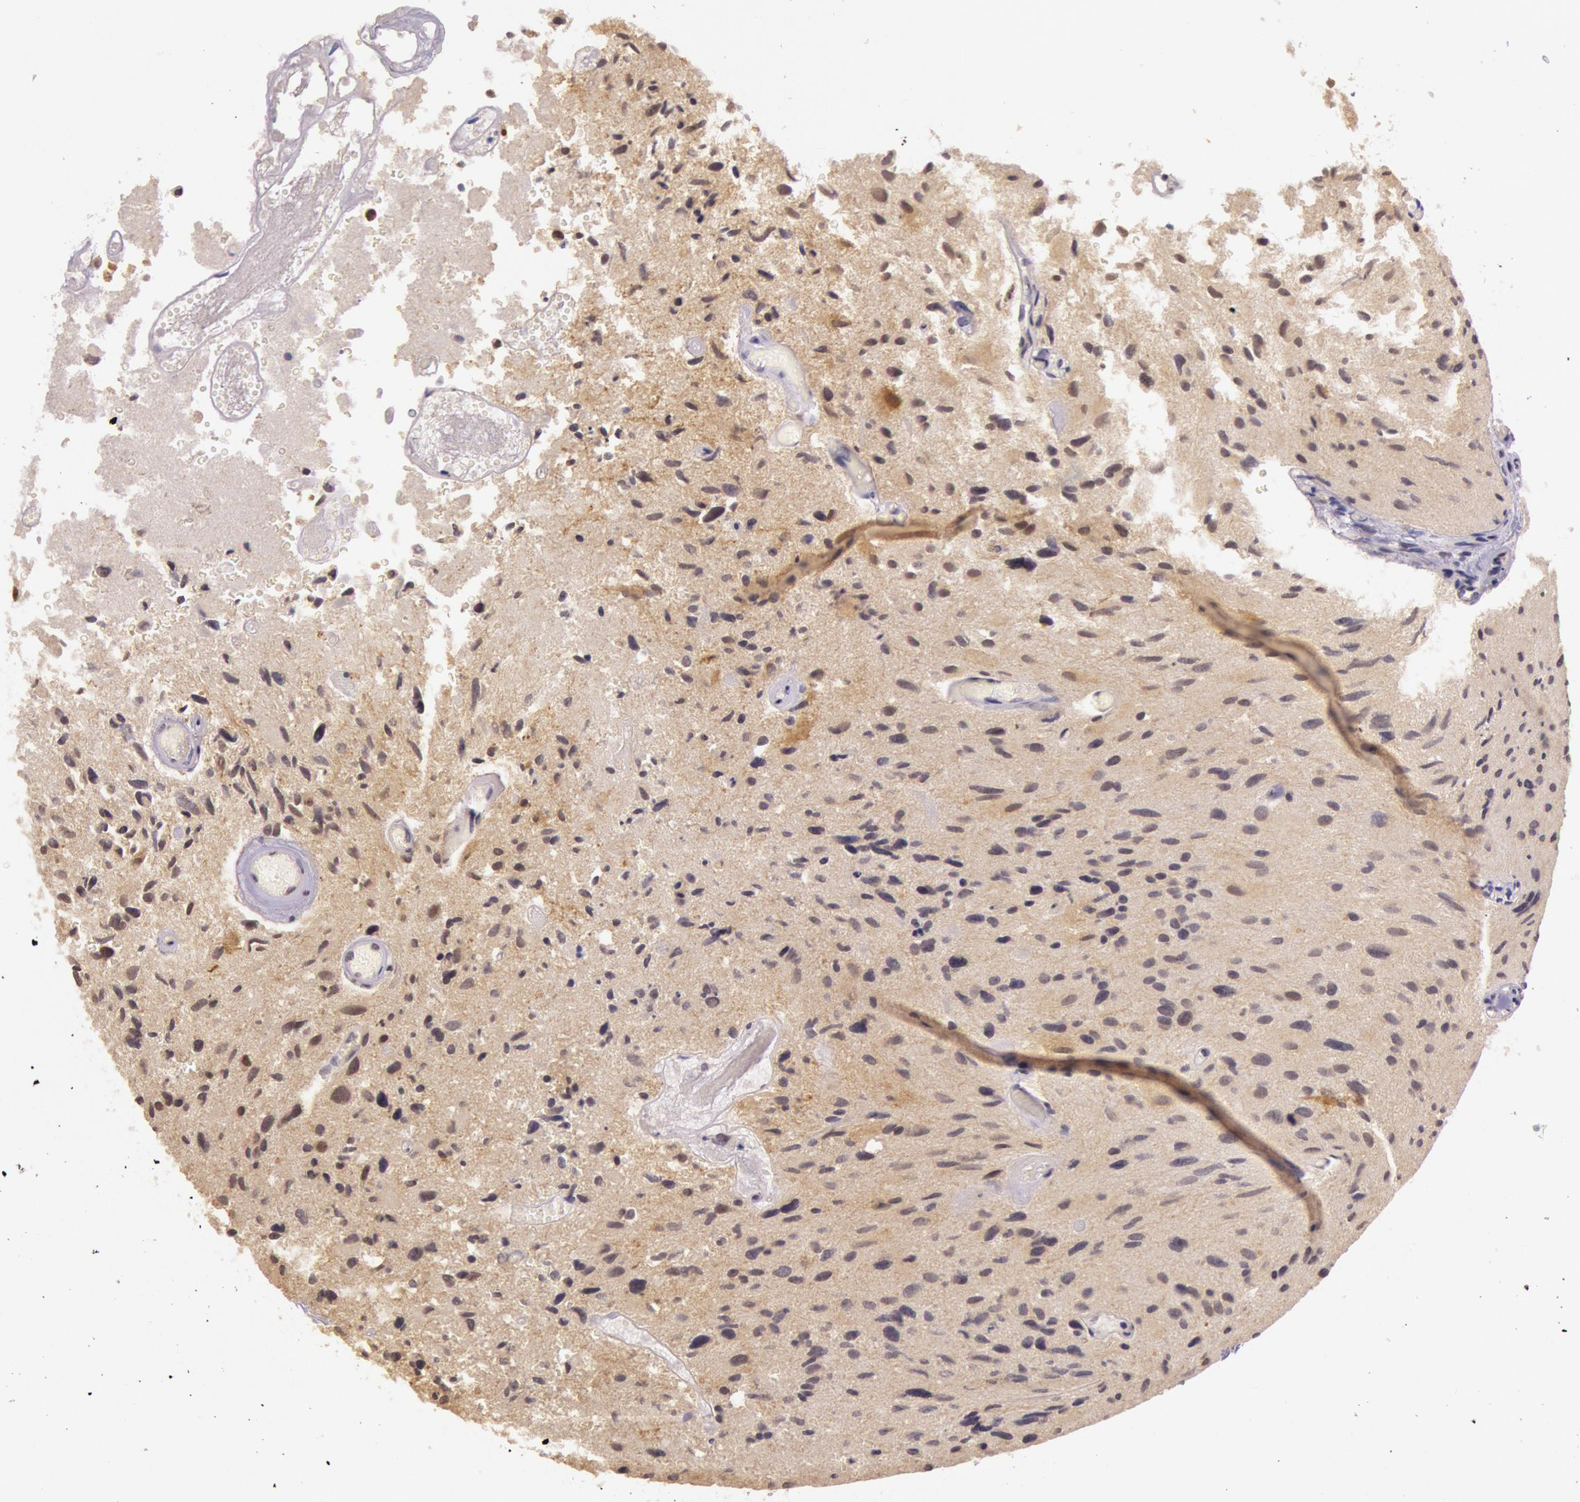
{"staining": {"intensity": "moderate", "quantity": "25%-75%", "location": "cytoplasmic/membranous"}, "tissue": "glioma", "cell_type": "Tumor cells", "image_type": "cancer", "snomed": [{"axis": "morphology", "description": "Glioma, malignant, High grade"}, {"axis": "topography", "description": "Brain"}], "caption": "This is a micrograph of immunohistochemistry (IHC) staining of malignant glioma (high-grade), which shows moderate expression in the cytoplasmic/membranous of tumor cells.", "gene": "RTL10", "patient": {"sex": "male", "age": 69}}